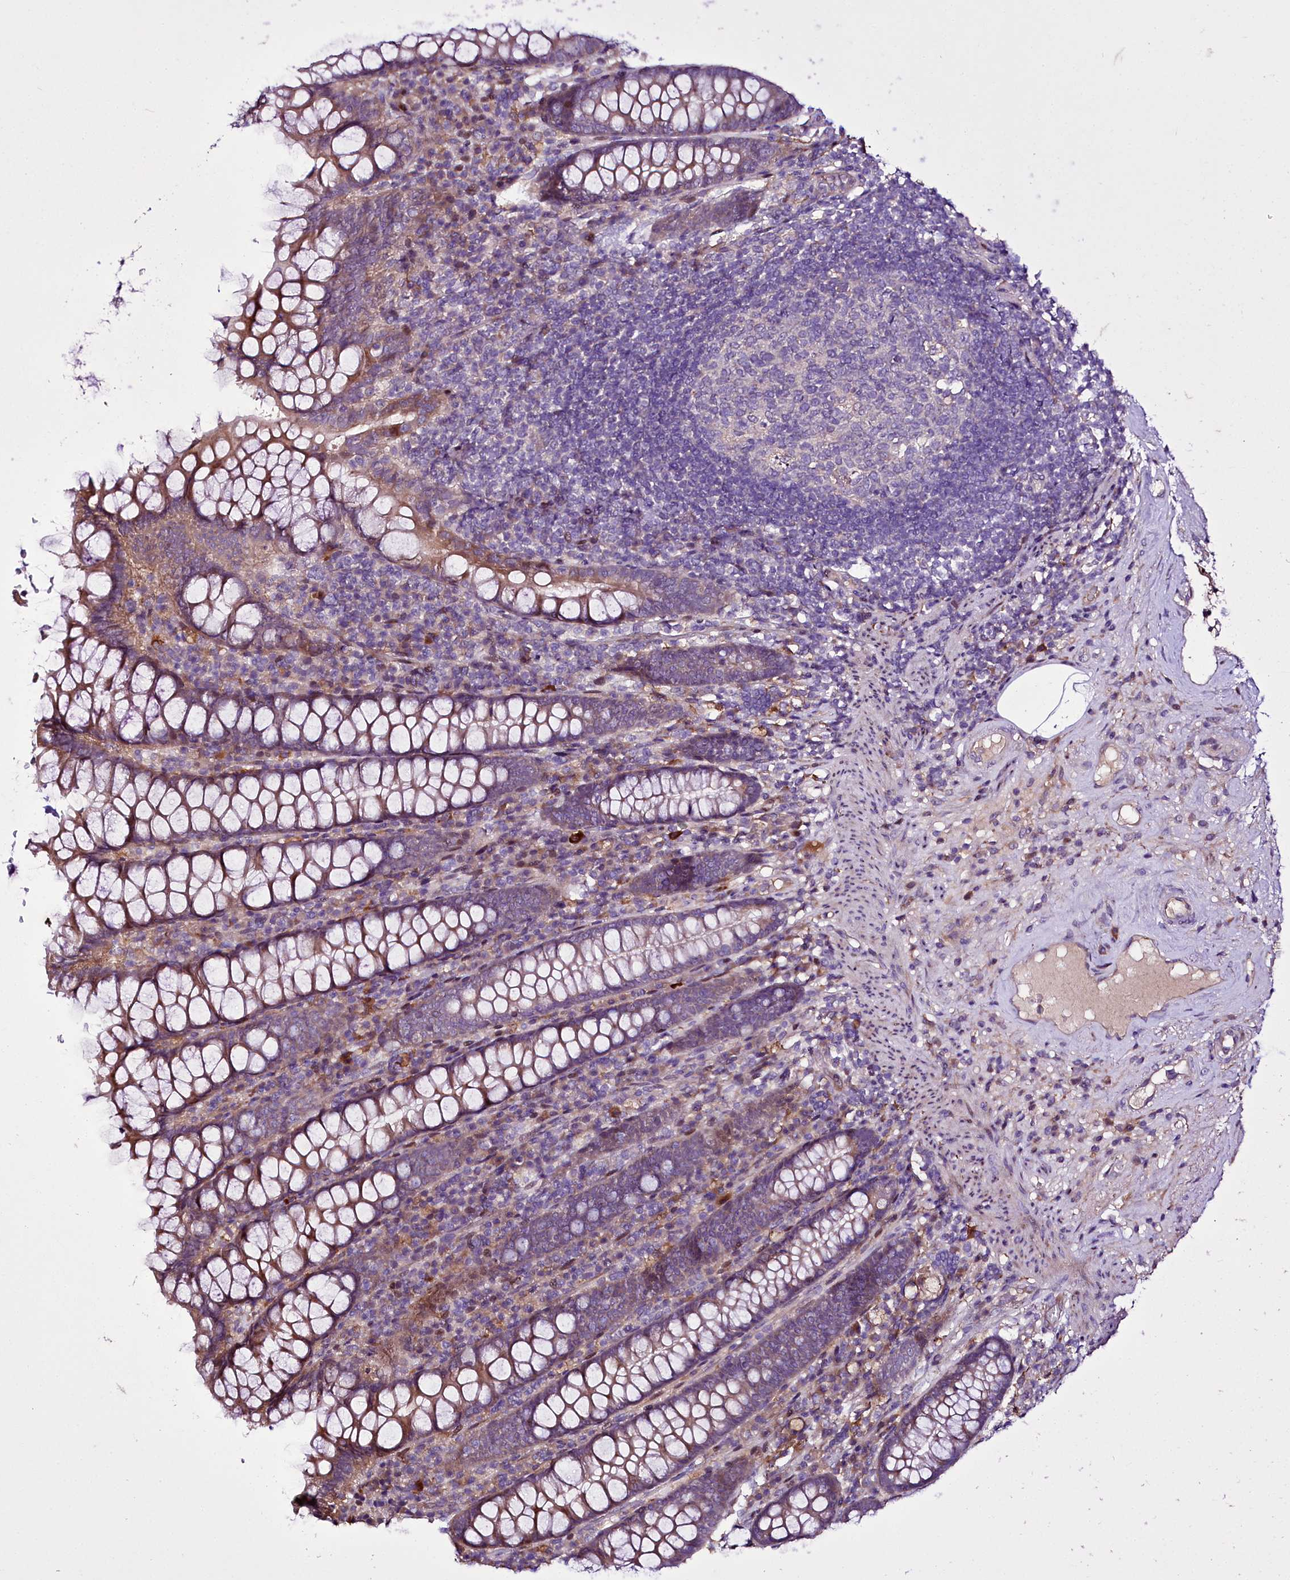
{"staining": {"intensity": "weak", "quantity": "<25%", "location": "cytoplasmic/membranous"}, "tissue": "colon", "cell_type": "Endothelial cells", "image_type": "normal", "snomed": [{"axis": "morphology", "description": "Normal tissue, NOS"}, {"axis": "topography", "description": "Colon"}], "caption": "DAB (3,3'-diaminobenzidine) immunohistochemical staining of benign human colon displays no significant expression in endothelial cells.", "gene": "ZC3H12C", "patient": {"sex": "female", "age": 79}}